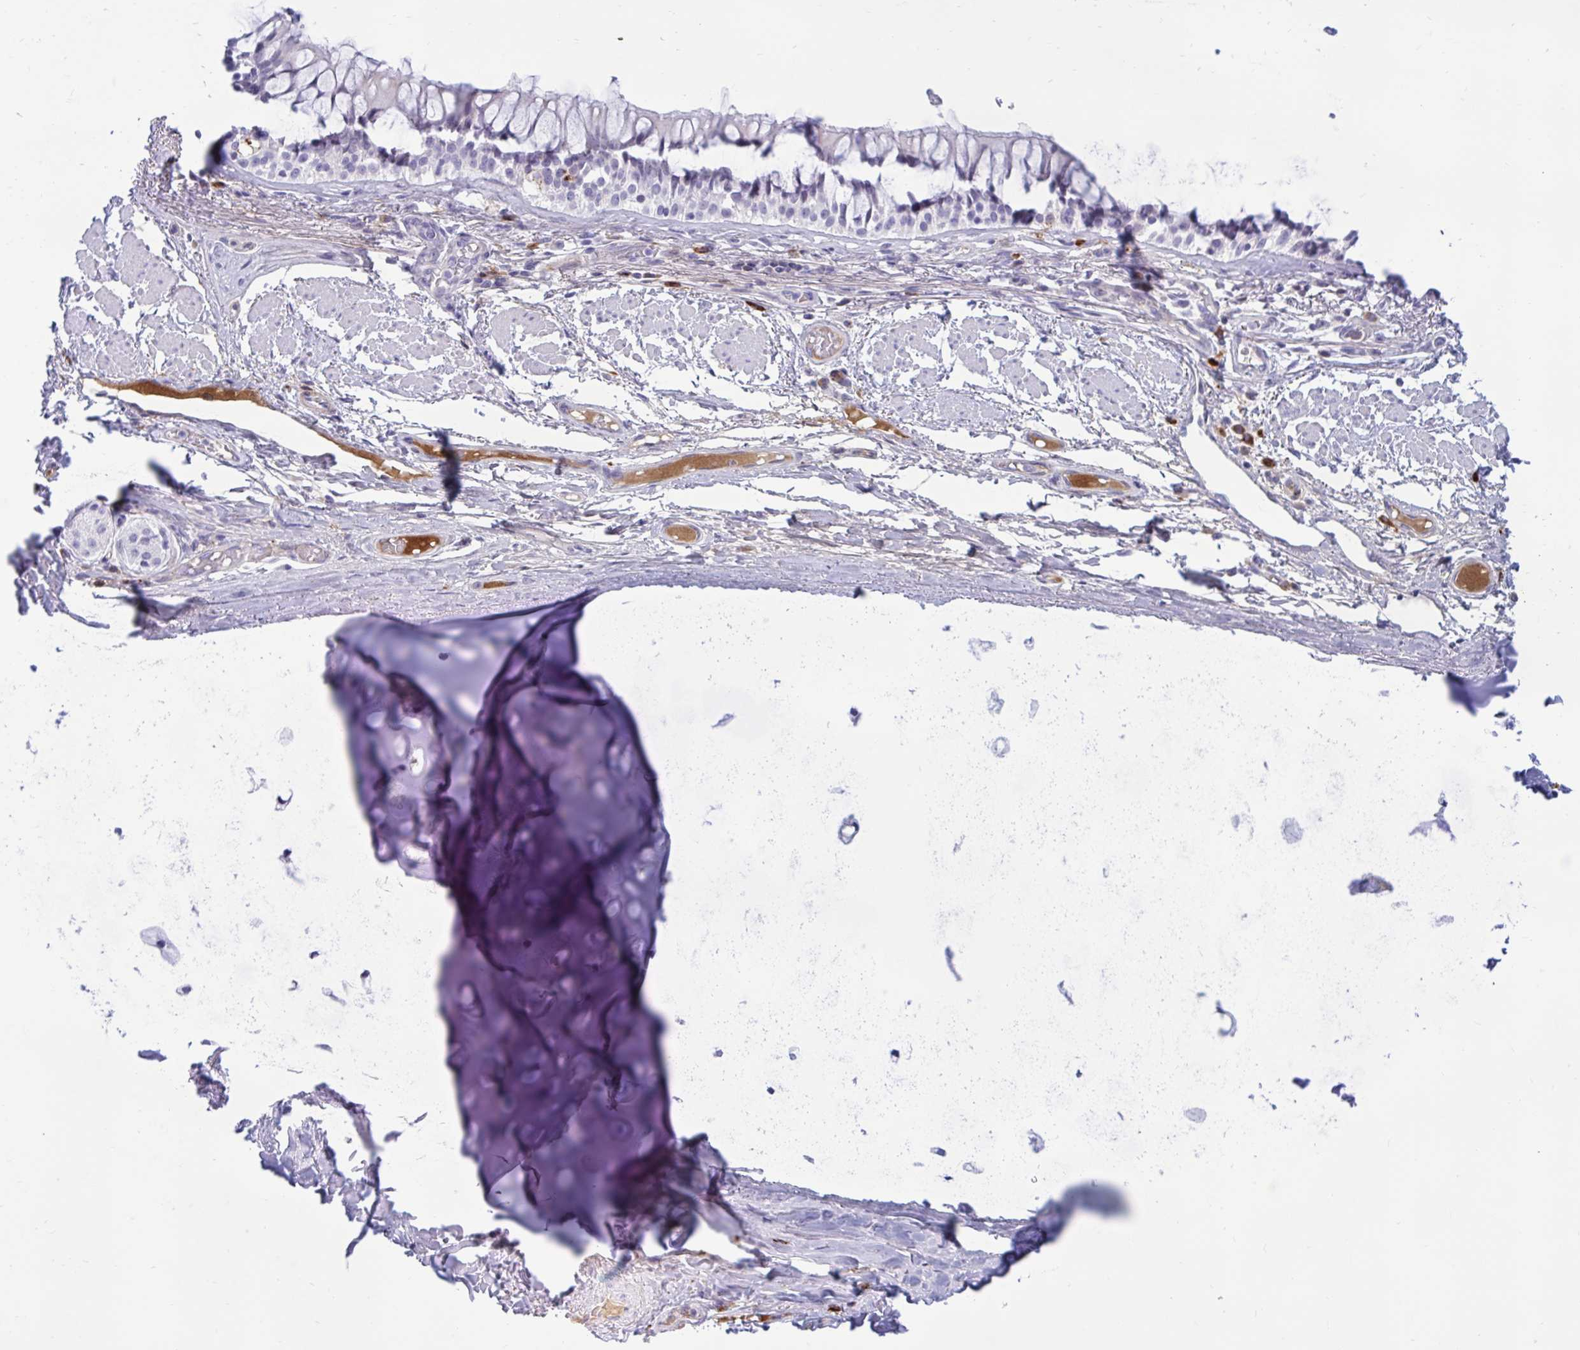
{"staining": {"intensity": "negative", "quantity": "none", "location": "none"}, "tissue": "soft tissue", "cell_type": "Chondrocytes", "image_type": "normal", "snomed": [{"axis": "morphology", "description": "Normal tissue, NOS"}, {"axis": "topography", "description": "Cartilage tissue"}, {"axis": "topography", "description": "Bronchus"}], "caption": "High magnification brightfield microscopy of benign soft tissue stained with DAB (brown) and counterstained with hematoxylin (blue): chondrocytes show no significant staining.", "gene": "FAM219B", "patient": {"sex": "male", "age": 64}}